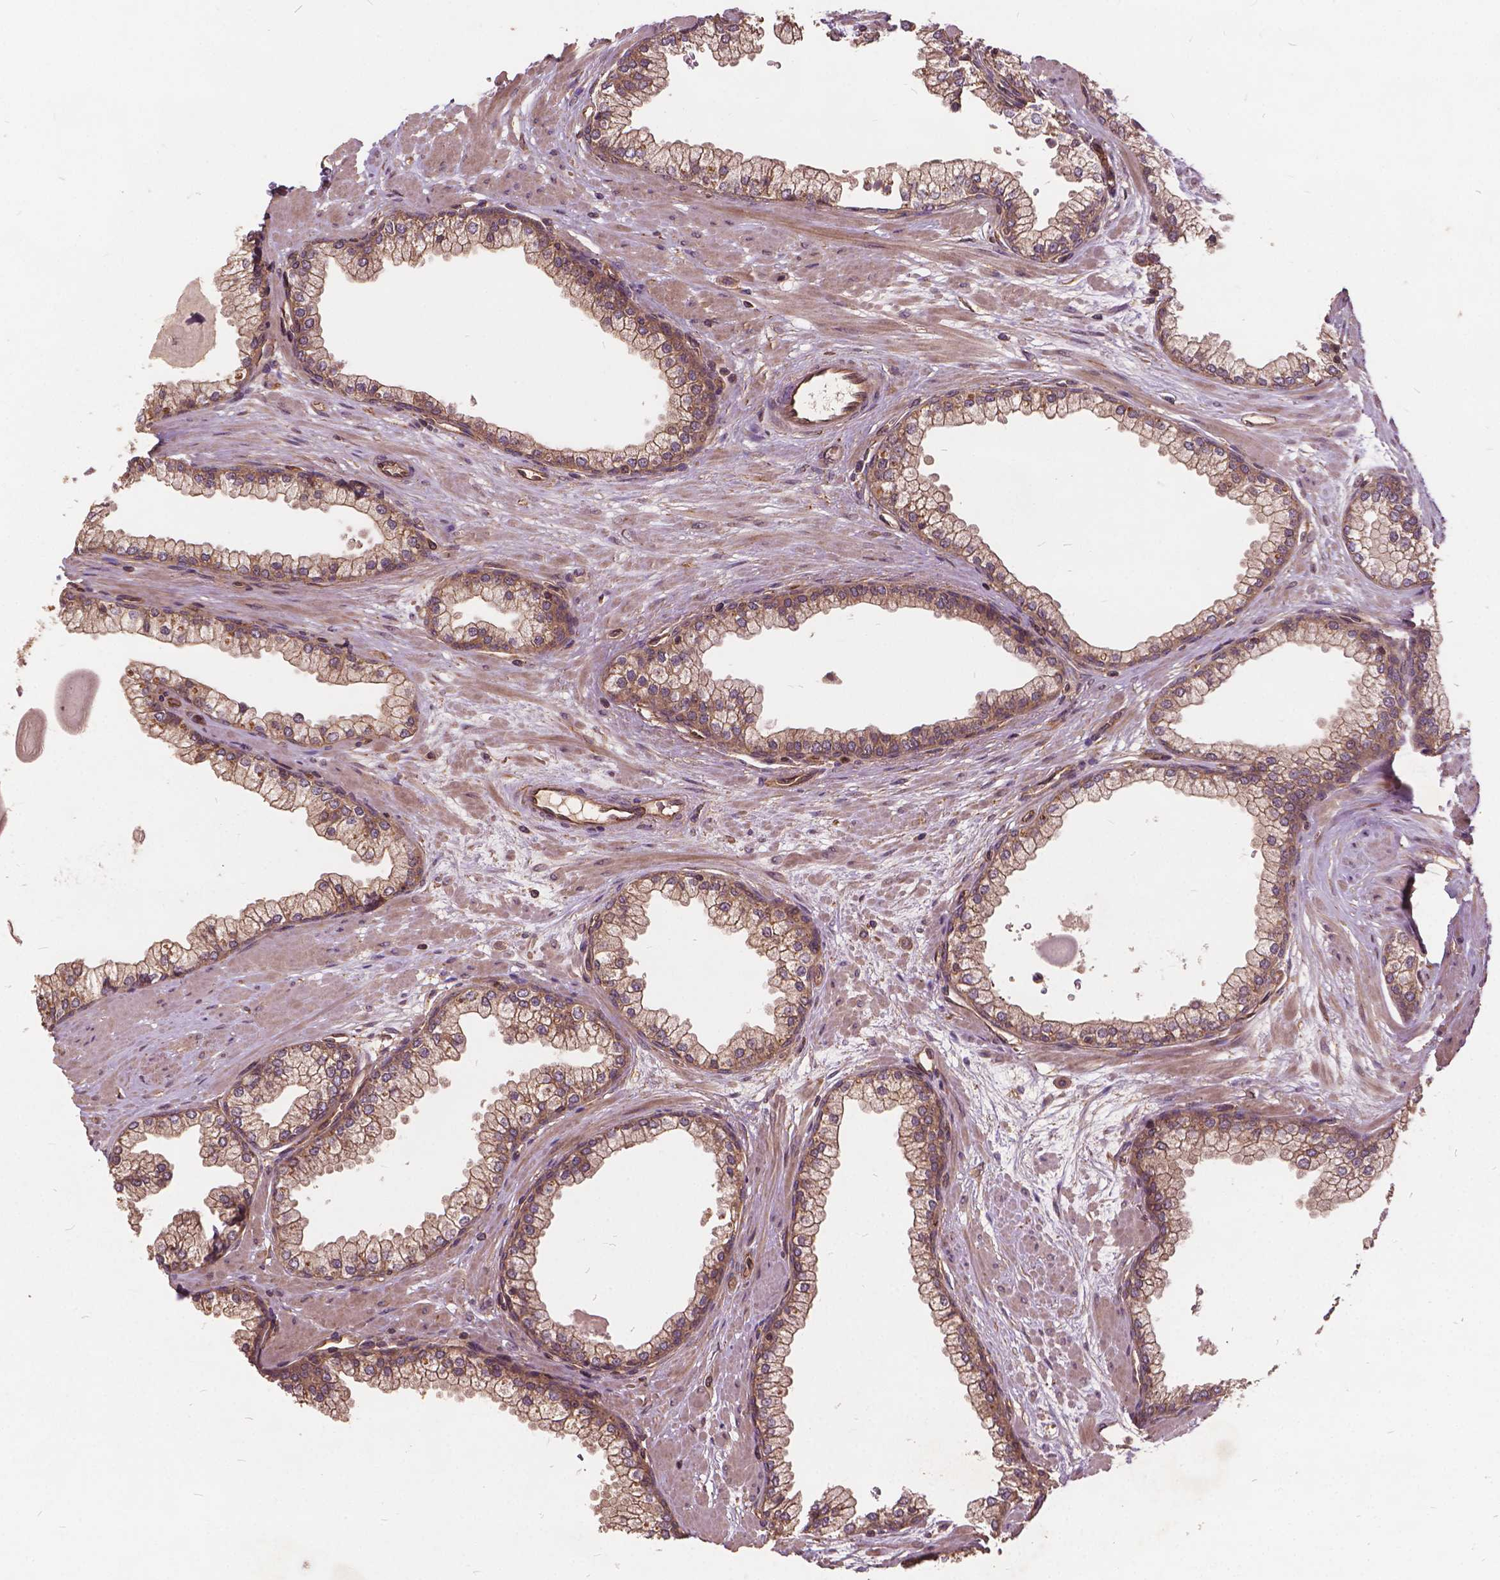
{"staining": {"intensity": "moderate", "quantity": ">75%", "location": "cytoplasmic/membranous"}, "tissue": "prostate", "cell_type": "Glandular cells", "image_type": "normal", "snomed": [{"axis": "morphology", "description": "Normal tissue, NOS"}, {"axis": "topography", "description": "Prostate"}, {"axis": "topography", "description": "Peripheral nerve tissue"}], "caption": "The immunohistochemical stain highlights moderate cytoplasmic/membranous staining in glandular cells of normal prostate.", "gene": "UBXN2A", "patient": {"sex": "male", "age": 61}}